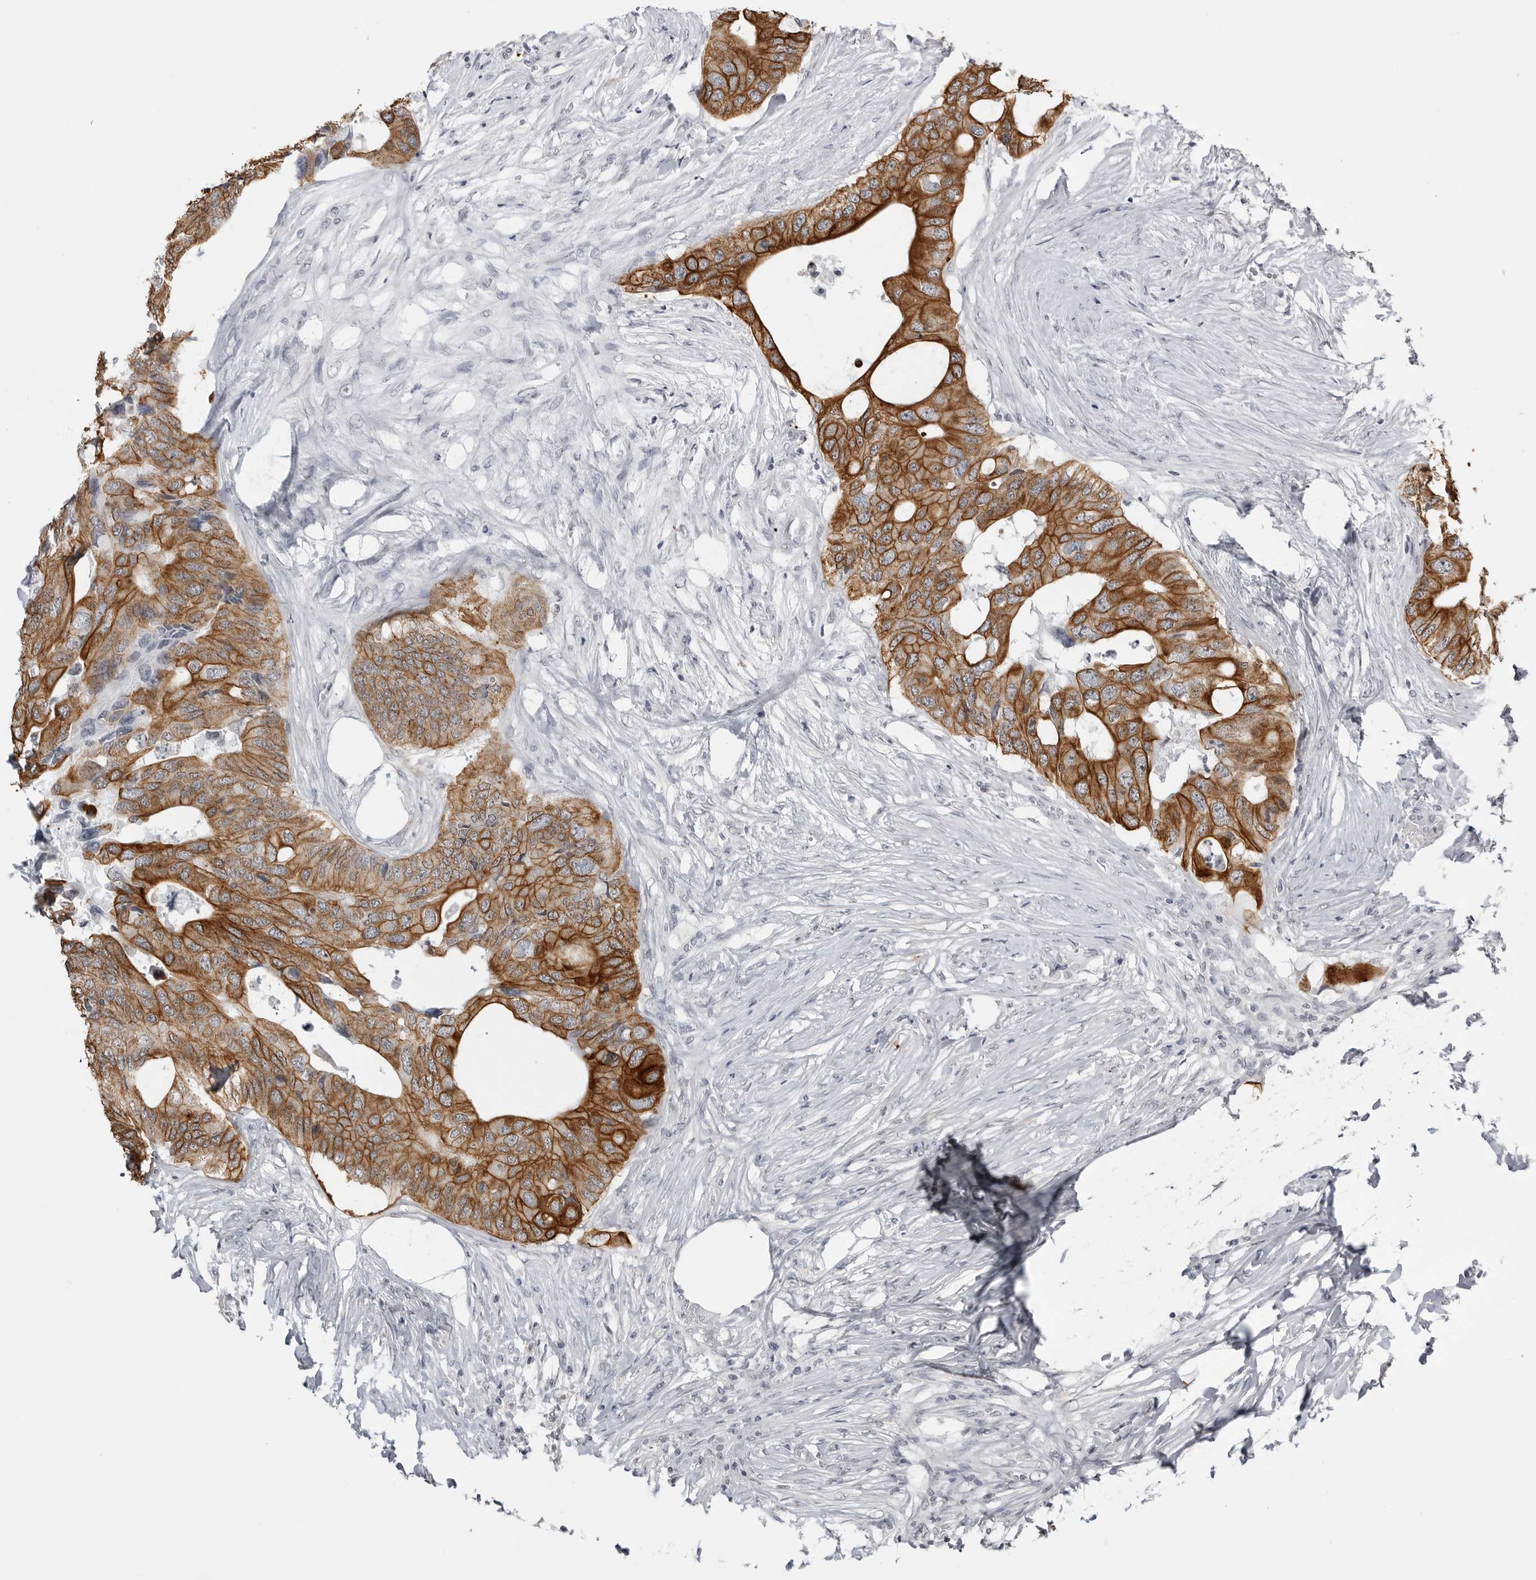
{"staining": {"intensity": "strong", "quantity": ">75%", "location": "cytoplasmic/membranous"}, "tissue": "colorectal cancer", "cell_type": "Tumor cells", "image_type": "cancer", "snomed": [{"axis": "morphology", "description": "Adenocarcinoma, NOS"}, {"axis": "topography", "description": "Colon"}], "caption": "This photomicrograph demonstrates colorectal cancer (adenocarcinoma) stained with immunohistochemistry (IHC) to label a protein in brown. The cytoplasmic/membranous of tumor cells show strong positivity for the protein. Nuclei are counter-stained blue.", "gene": "SERPINF2", "patient": {"sex": "male", "age": 71}}